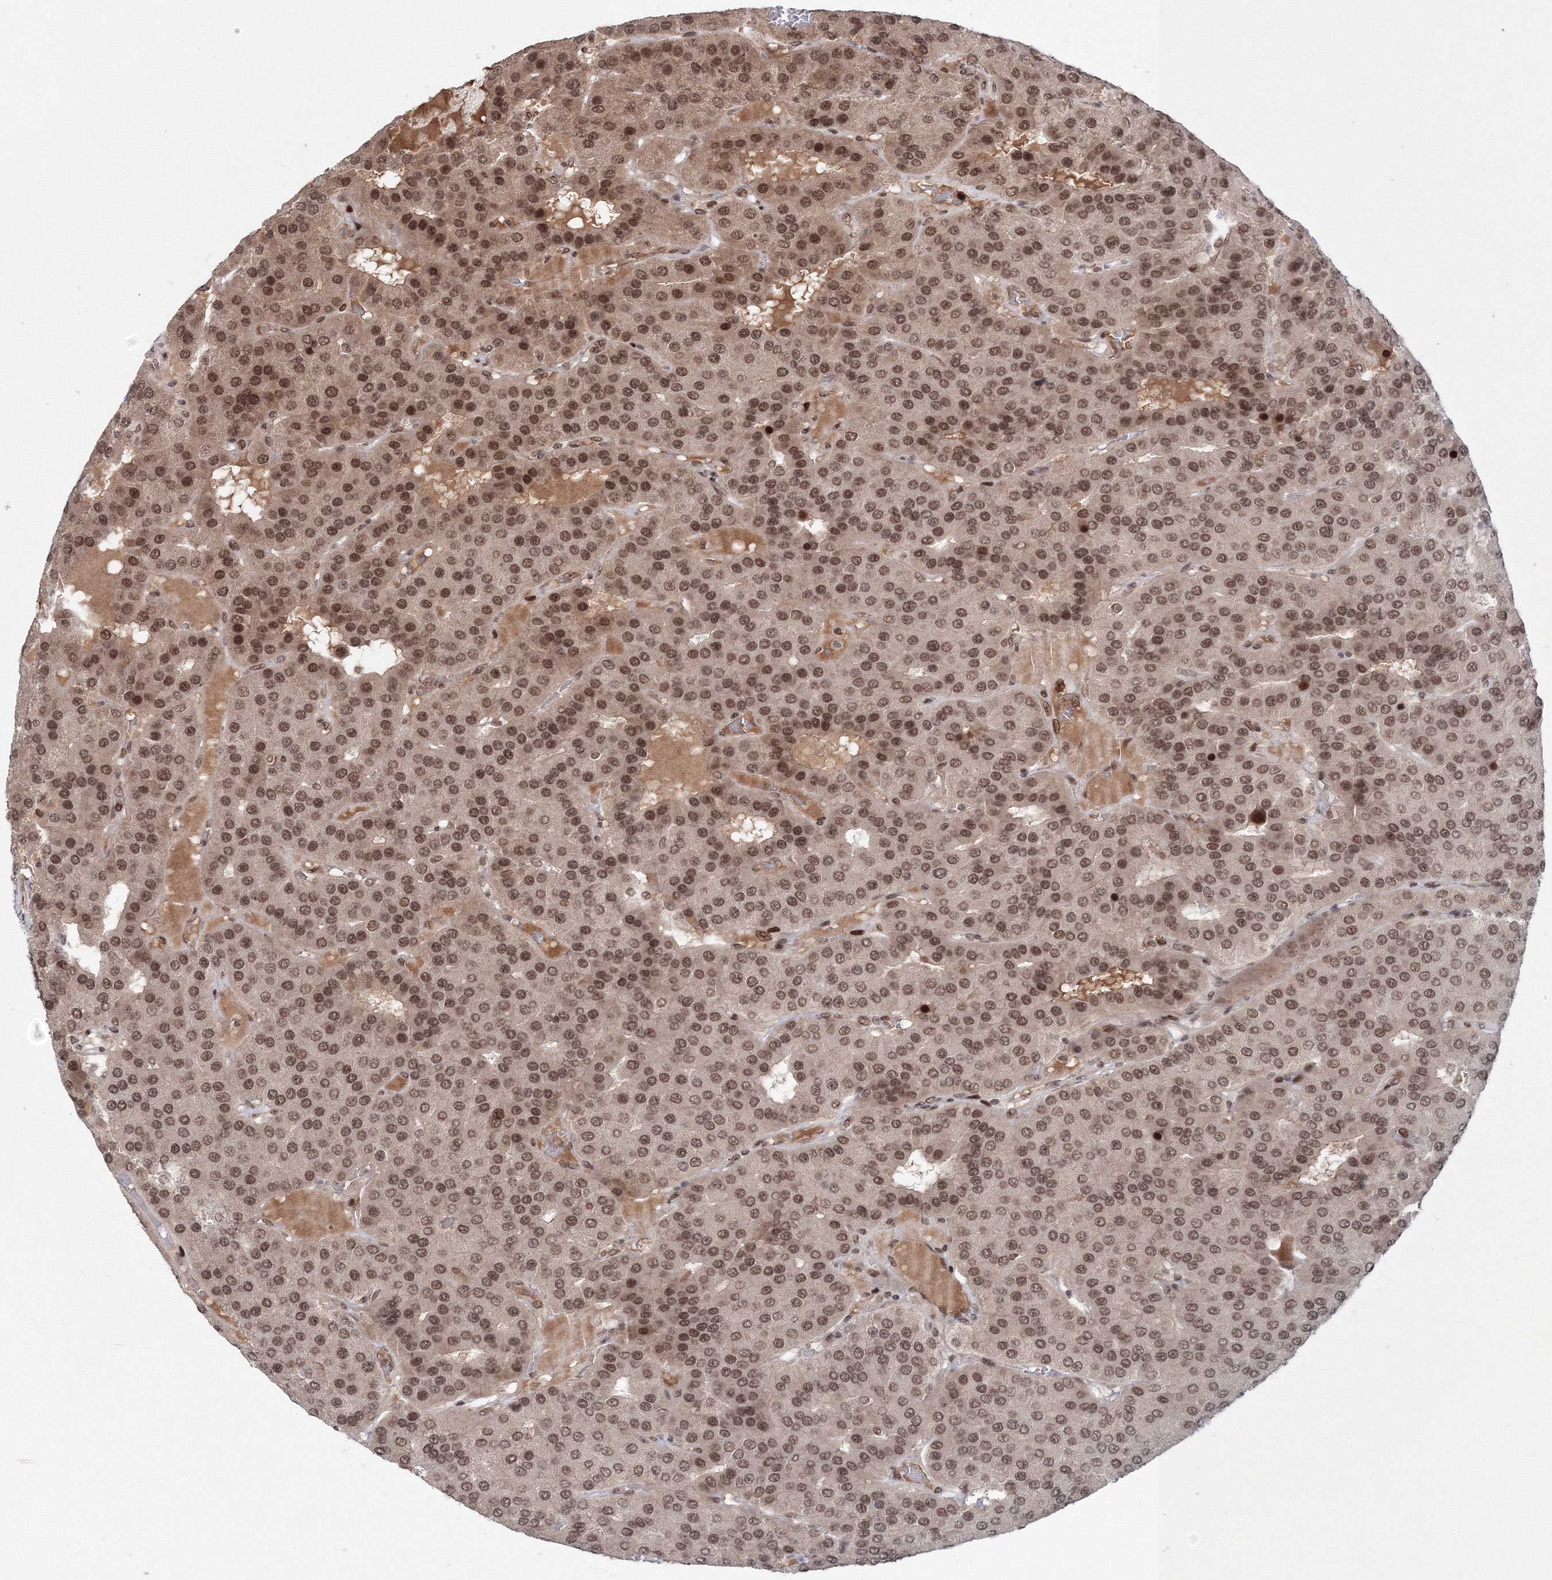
{"staining": {"intensity": "moderate", "quantity": ">75%", "location": "nuclear"}, "tissue": "parathyroid gland", "cell_type": "Glandular cells", "image_type": "normal", "snomed": [{"axis": "morphology", "description": "Normal tissue, NOS"}, {"axis": "morphology", "description": "Adenoma, NOS"}, {"axis": "topography", "description": "Parathyroid gland"}], "caption": "Immunohistochemistry image of benign parathyroid gland: parathyroid gland stained using immunohistochemistry displays medium levels of moderate protein expression localized specifically in the nuclear of glandular cells, appearing as a nuclear brown color.", "gene": "NOA1", "patient": {"sex": "female", "age": 86}}